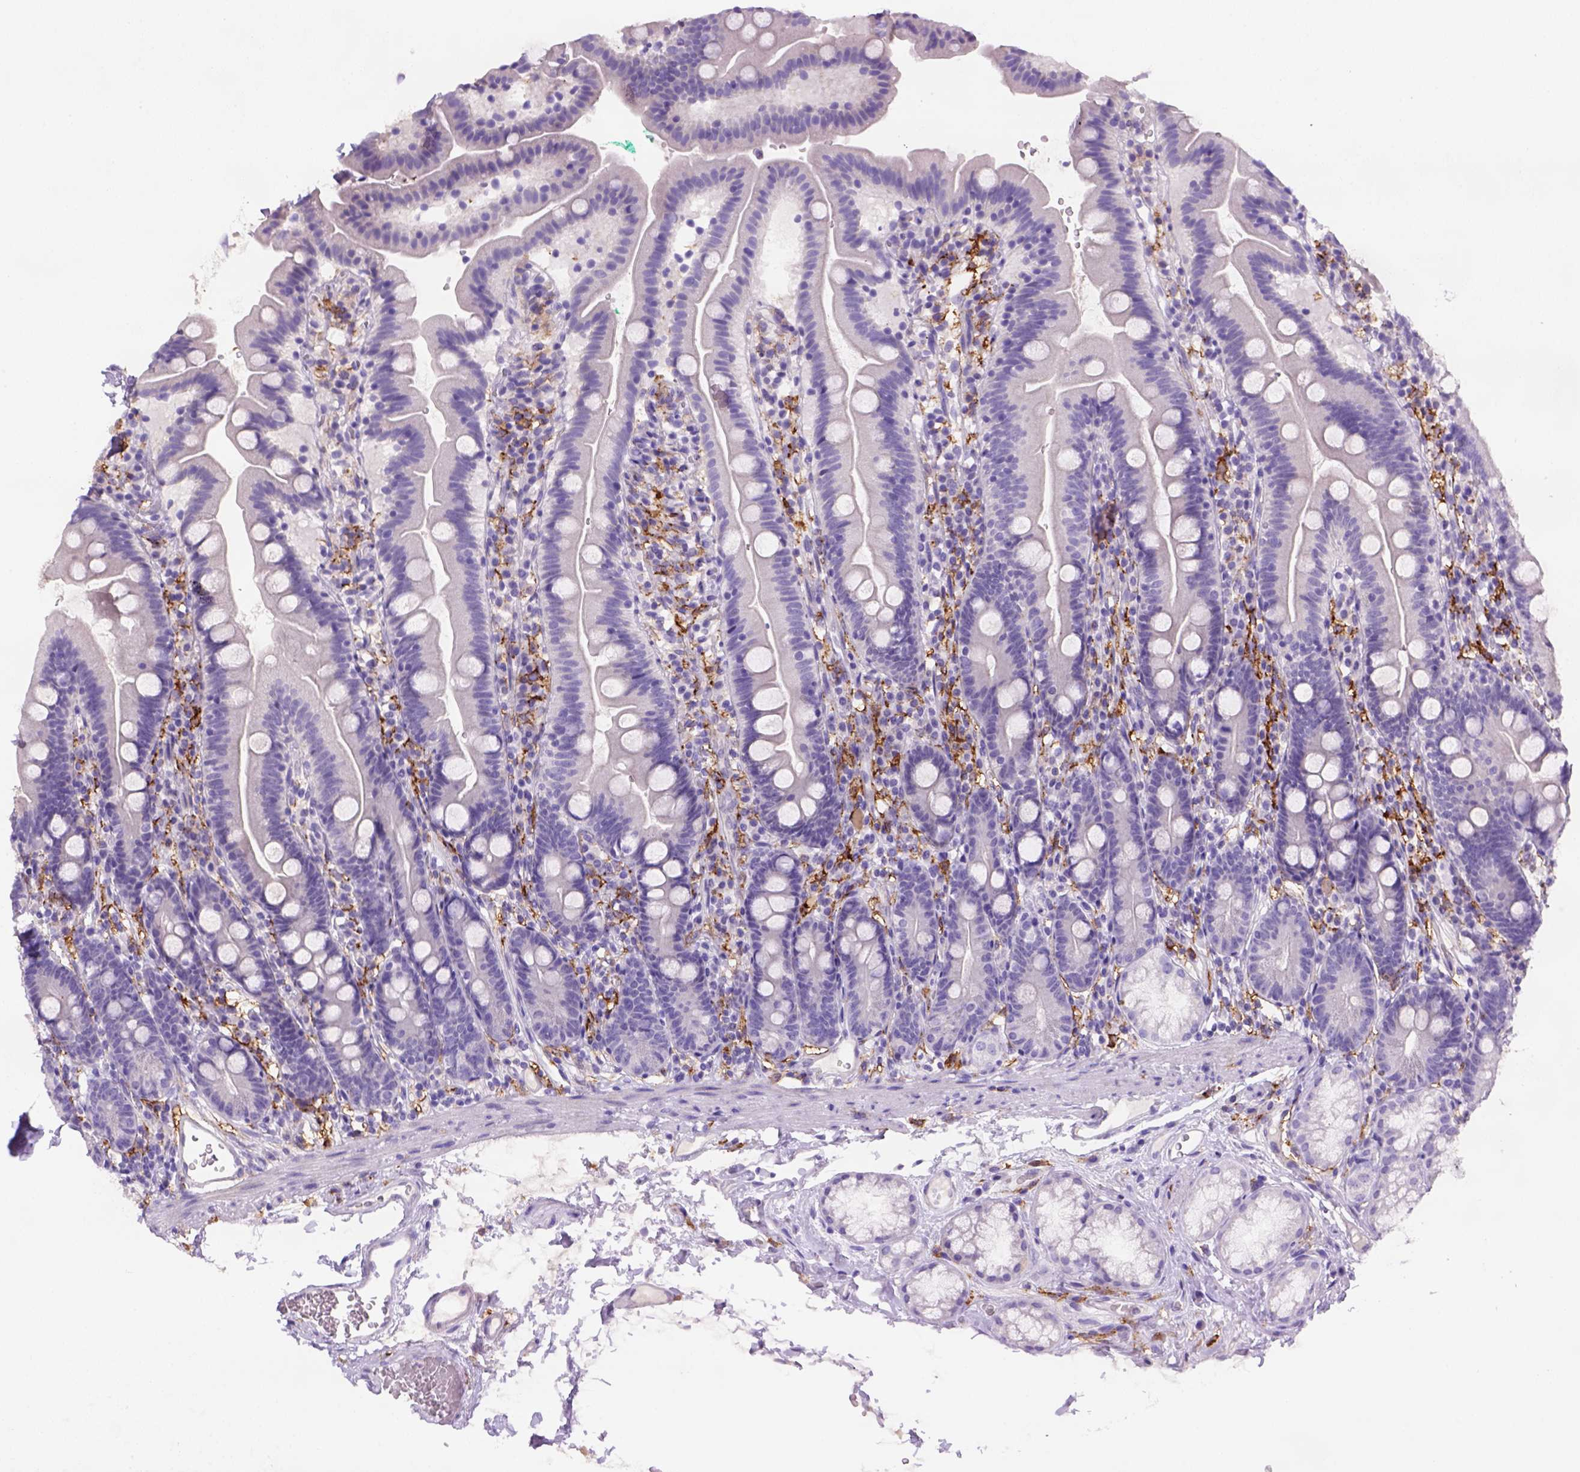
{"staining": {"intensity": "negative", "quantity": "none", "location": "none"}, "tissue": "duodenum", "cell_type": "Glandular cells", "image_type": "normal", "snomed": [{"axis": "morphology", "description": "Normal tissue, NOS"}, {"axis": "topography", "description": "Duodenum"}], "caption": "Immunohistochemistry image of benign duodenum: duodenum stained with DAB (3,3'-diaminobenzidine) shows no significant protein staining in glandular cells.", "gene": "CD14", "patient": {"sex": "female", "age": 67}}